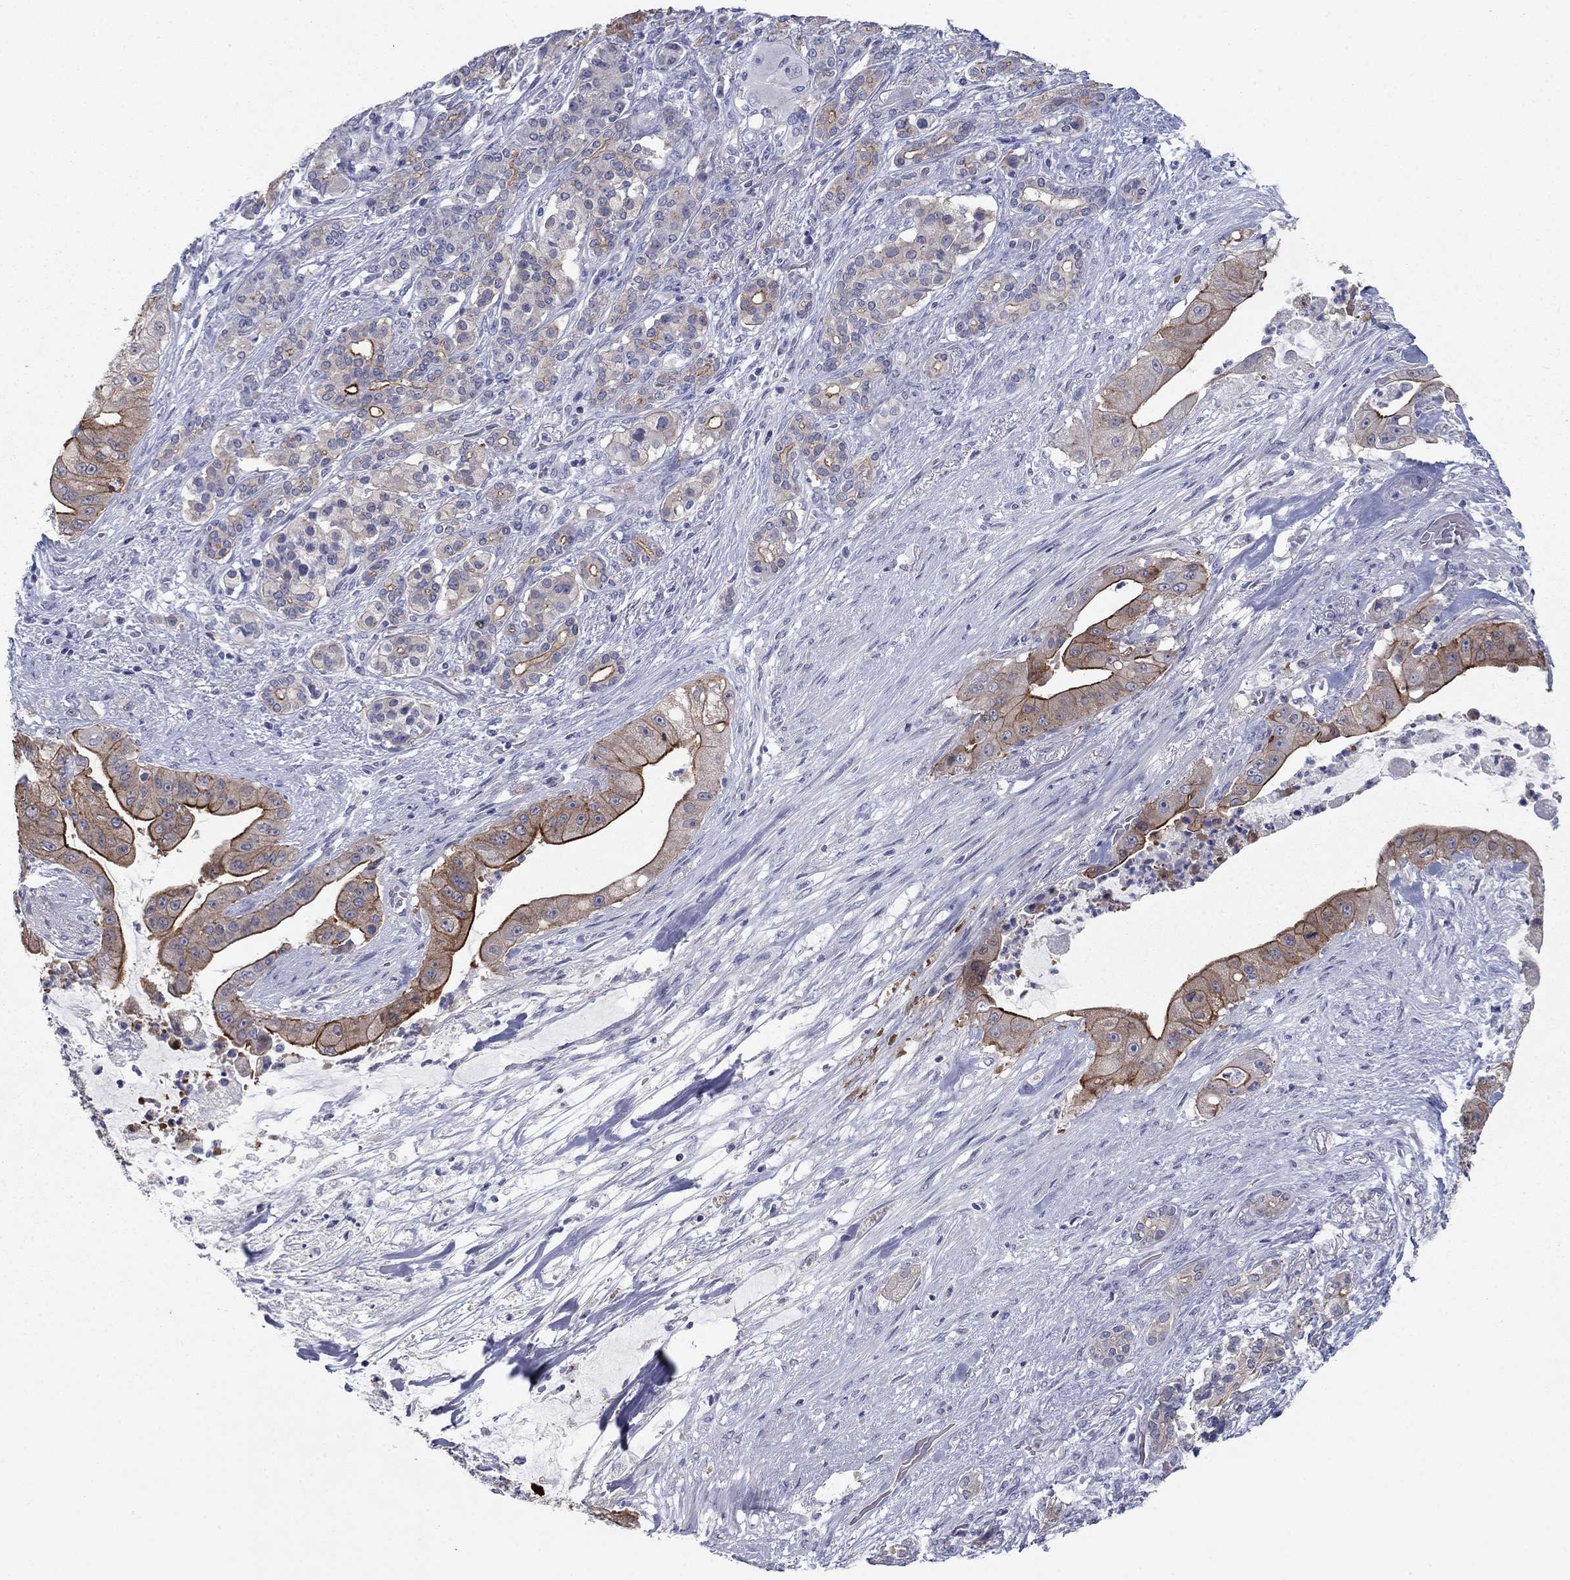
{"staining": {"intensity": "strong", "quantity": ">75%", "location": "cytoplasmic/membranous"}, "tissue": "pancreatic cancer", "cell_type": "Tumor cells", "image_type": "cancer", "snomed": [{"axis": "morphology", "description": "Normal tissue, NOS"}, {"axis": "morphology", "description": "Inflammation, NOS"}, {"axis": "morphology", "description": "Adenocarcinoma, NOS"}, {"axis": "topography", "description": "Pancreas"}], "caption": "Adenocarcinoma (pancreatic) stained with a protein marker shows strong staining in tumor cells.", "gene": "PLS1", "patient": {"sex": "male", "age": 57}}